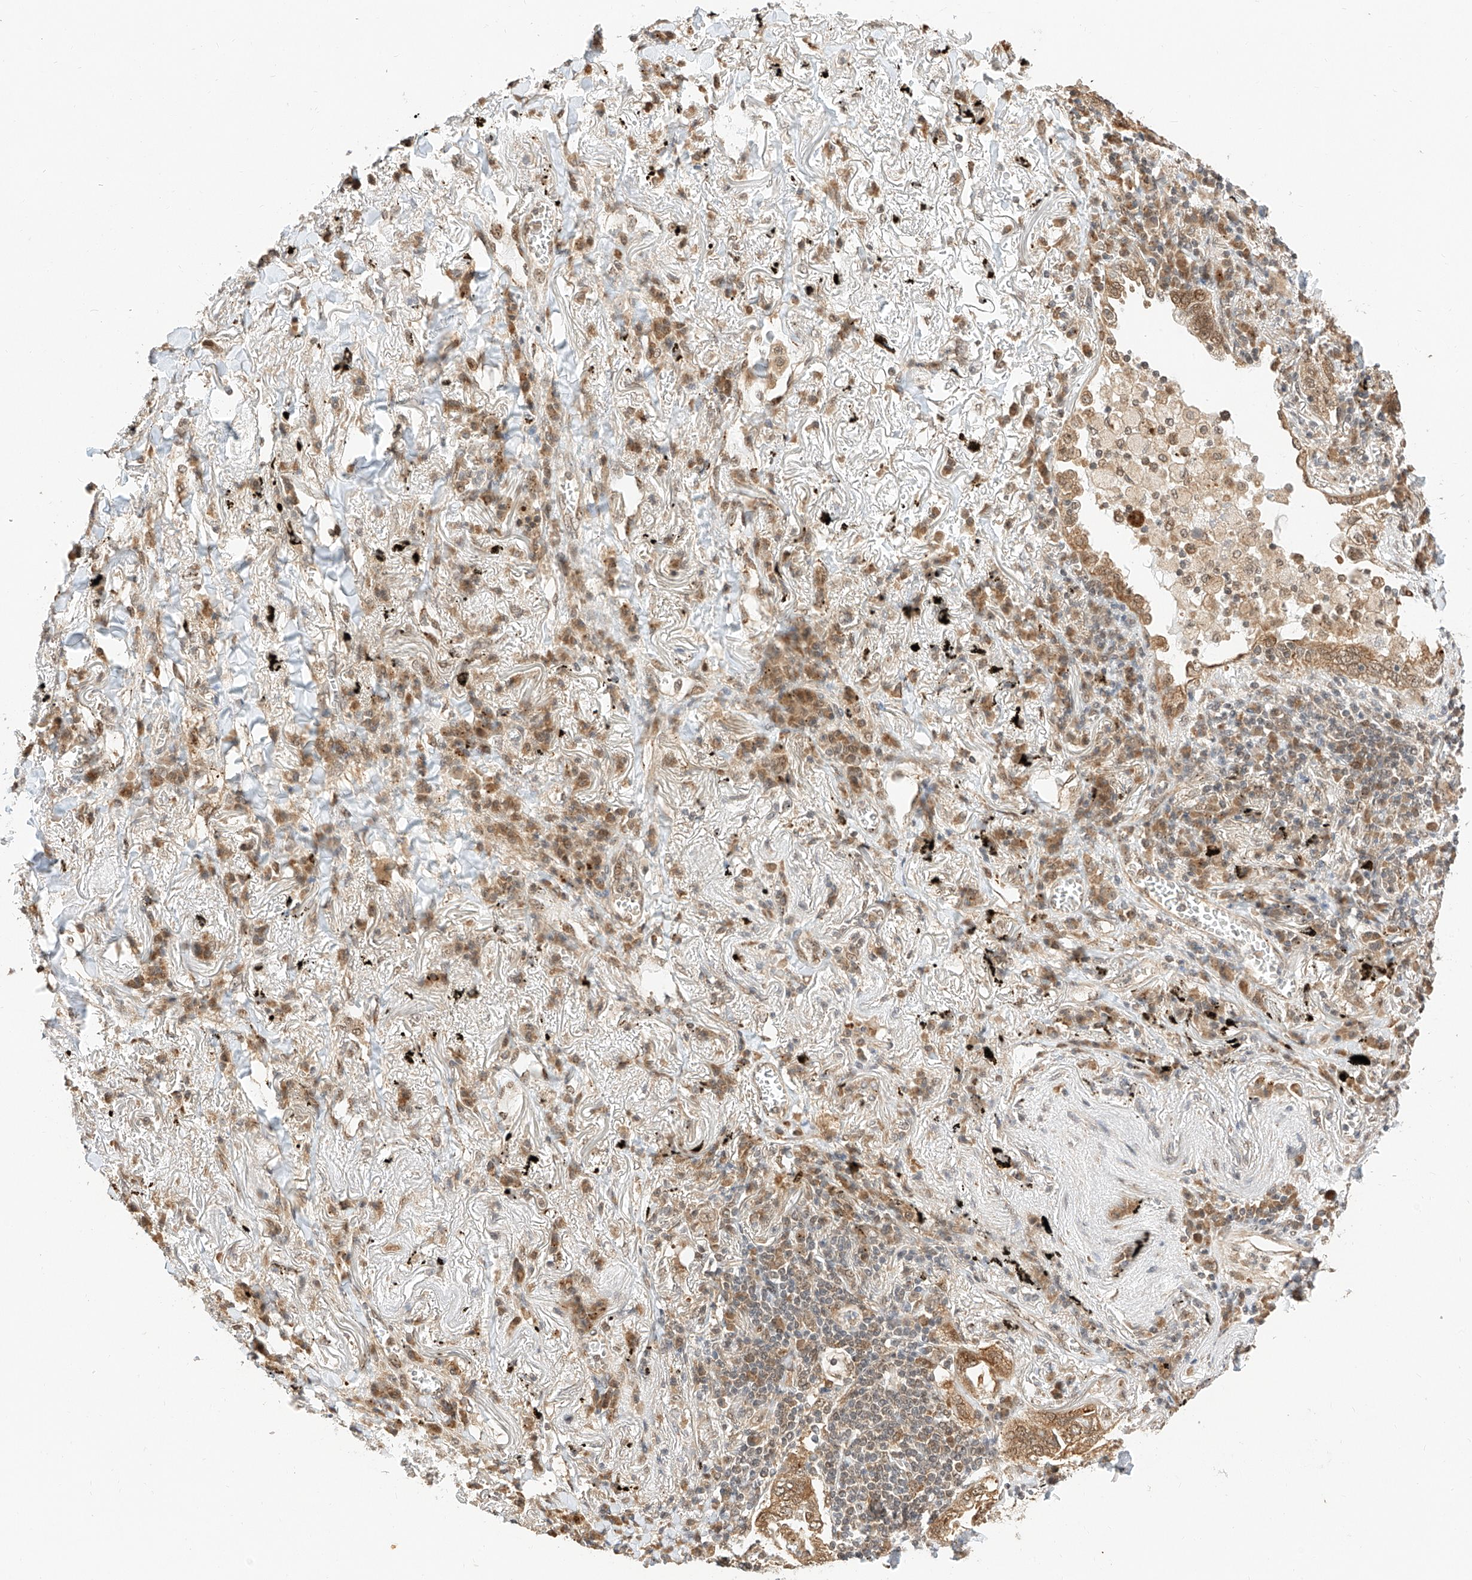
{"staining": {"intensity": "moderate", "quantity": ">75%", "location": "cytoplasmic/membranous,nuclear"}, "tissue": "lung cancer", "cell_type": "Tumor cells", "image_type": "cancer", "snomed": [{"axis": "morphology", "description": "Adenocarcinoma, NOS"}, {"axis": "topography", "description": "Lung"}], "caption": "This is an image of immunohistochemistry (IHC) staining of lung cancer, which shows moderate positivity in the cytoplasmic/membranous and nuclear of tumor cells.", "gene": "EIF4H", "patient": {"sex": "male", "age": 65}}